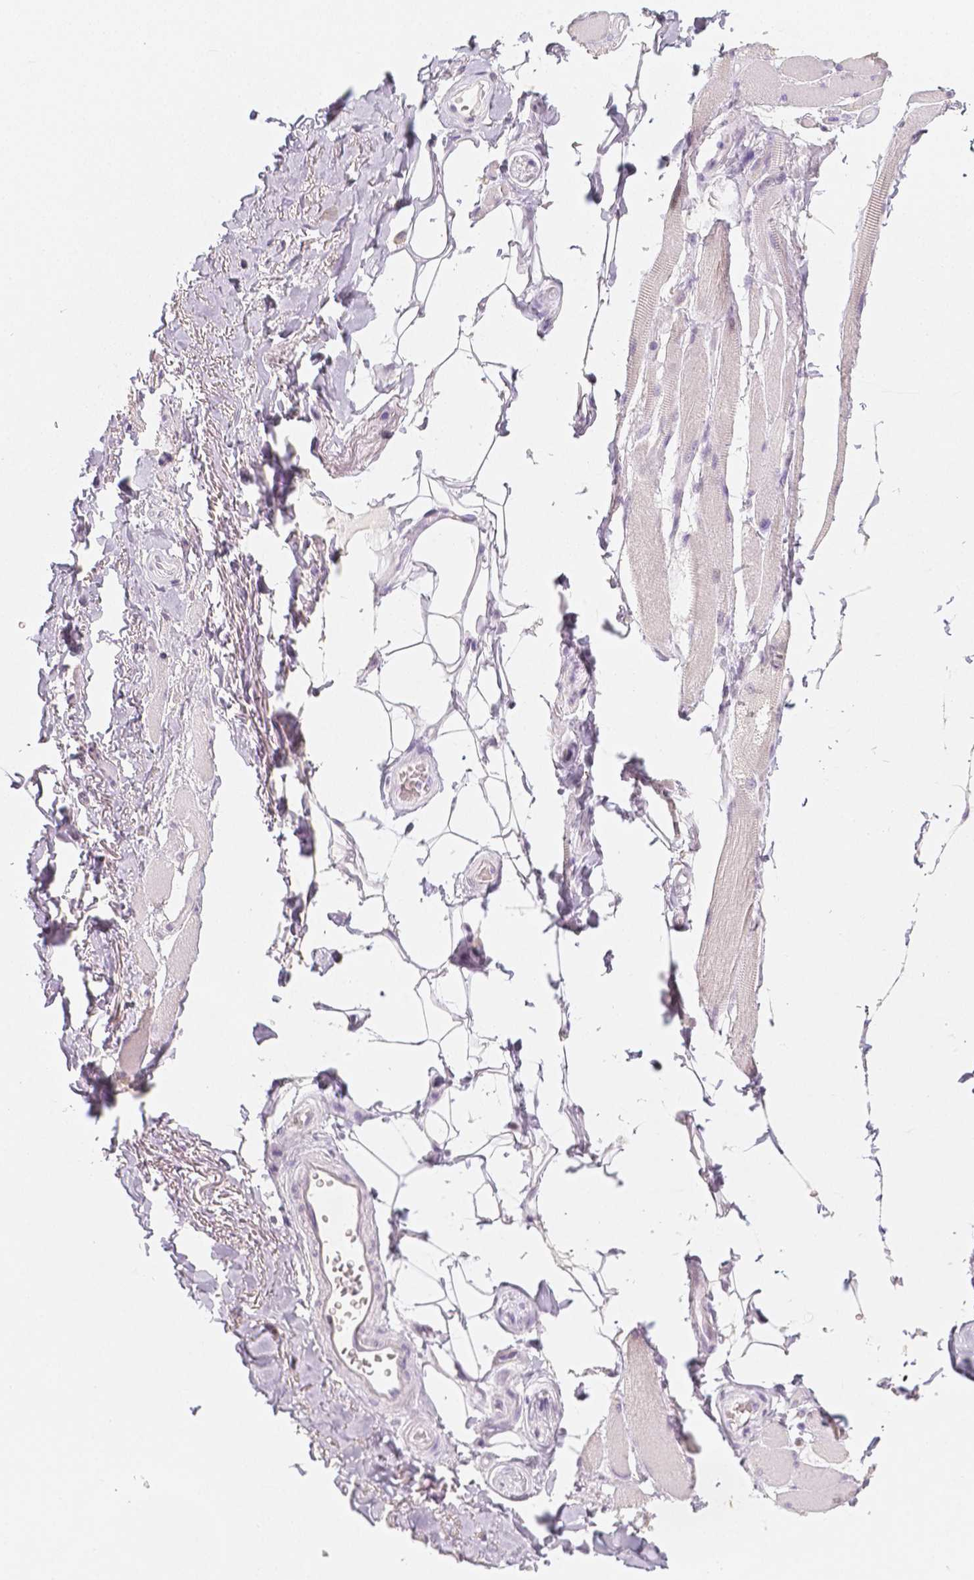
{"staining": {"intensity": "negative", "quantity": "none", "location": "none"}, "tissue": "skeletal muscle", "cell_type": "Myocytes", "image_type": "normal", "snomed": [{"axis": "morphology", "description": "Normal tissue, NOS"}, {"axis": "topography", "description": "Skeletal muscle"}, {"axis": "topography", "description": "Anal"}, {"axis": "topography", "description": "Peripheral nerve tissue"}], "caption": "The histopathology image displays no staining of myocytes in benign skeletal muscle. The staining is performed using DAB brown chromogen with nuclei counter-stained in using hematoxylin.", "gene": "HNF1B", "patient": {"sex": "male", "age": 53}}